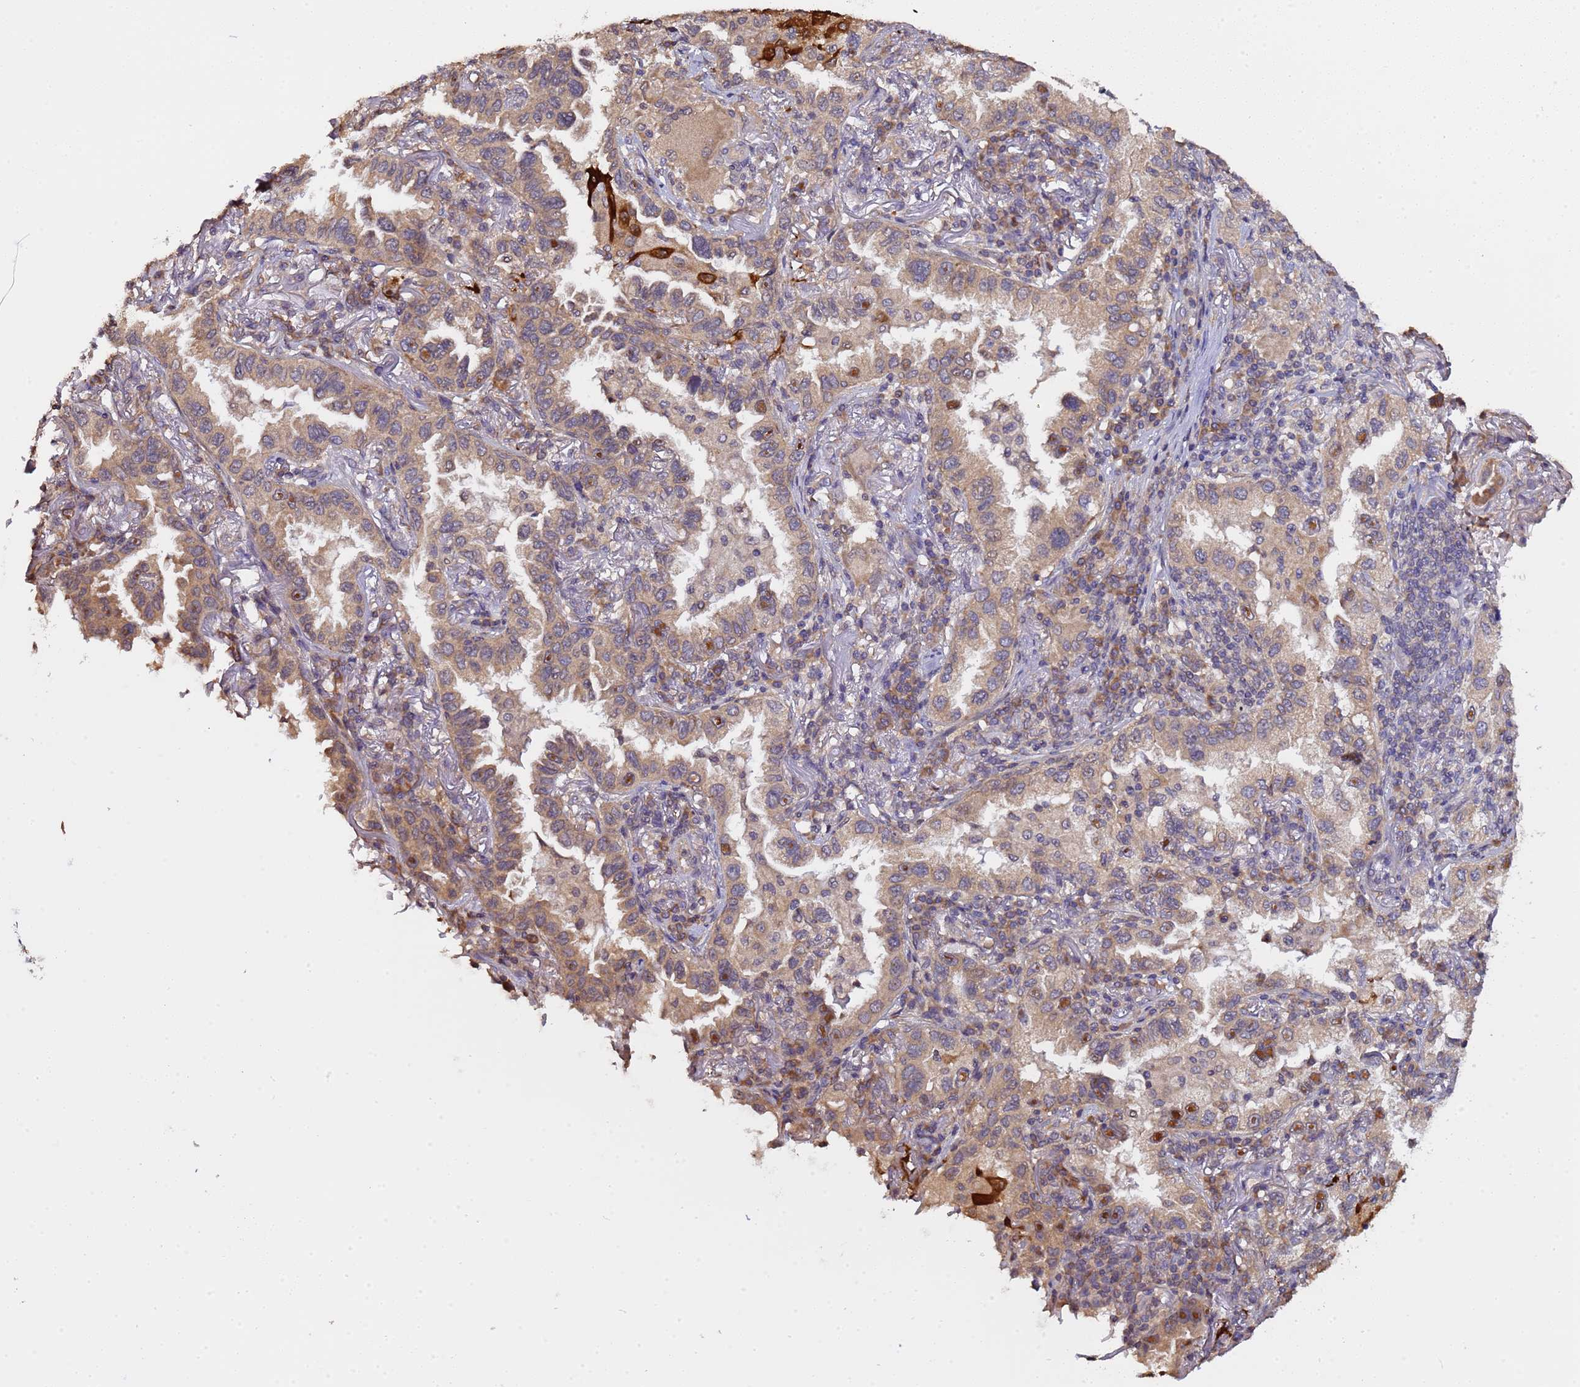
{"staining": {"intensity": "moderate", "quantity": ">75%", "location": "cytoplasmic/membranous"}, "tissue": "lung cancer", "cell_type": "Tumor cells", "image_type": "cancer", "snomed": [{"axis": "morphology", "description": "Adenocarcinoma, NOS"}, {"axis": "topography", "description": "Lung"}], "caption": "A brown stain shows moderate cytoplasmic/membranous positivity of a protein in human lung cancer tumor cells. (IHC, brightfield microscopy, high magnification).", "gene": "ELMOD2", "patient": {"sex": "female", "age": 69}}